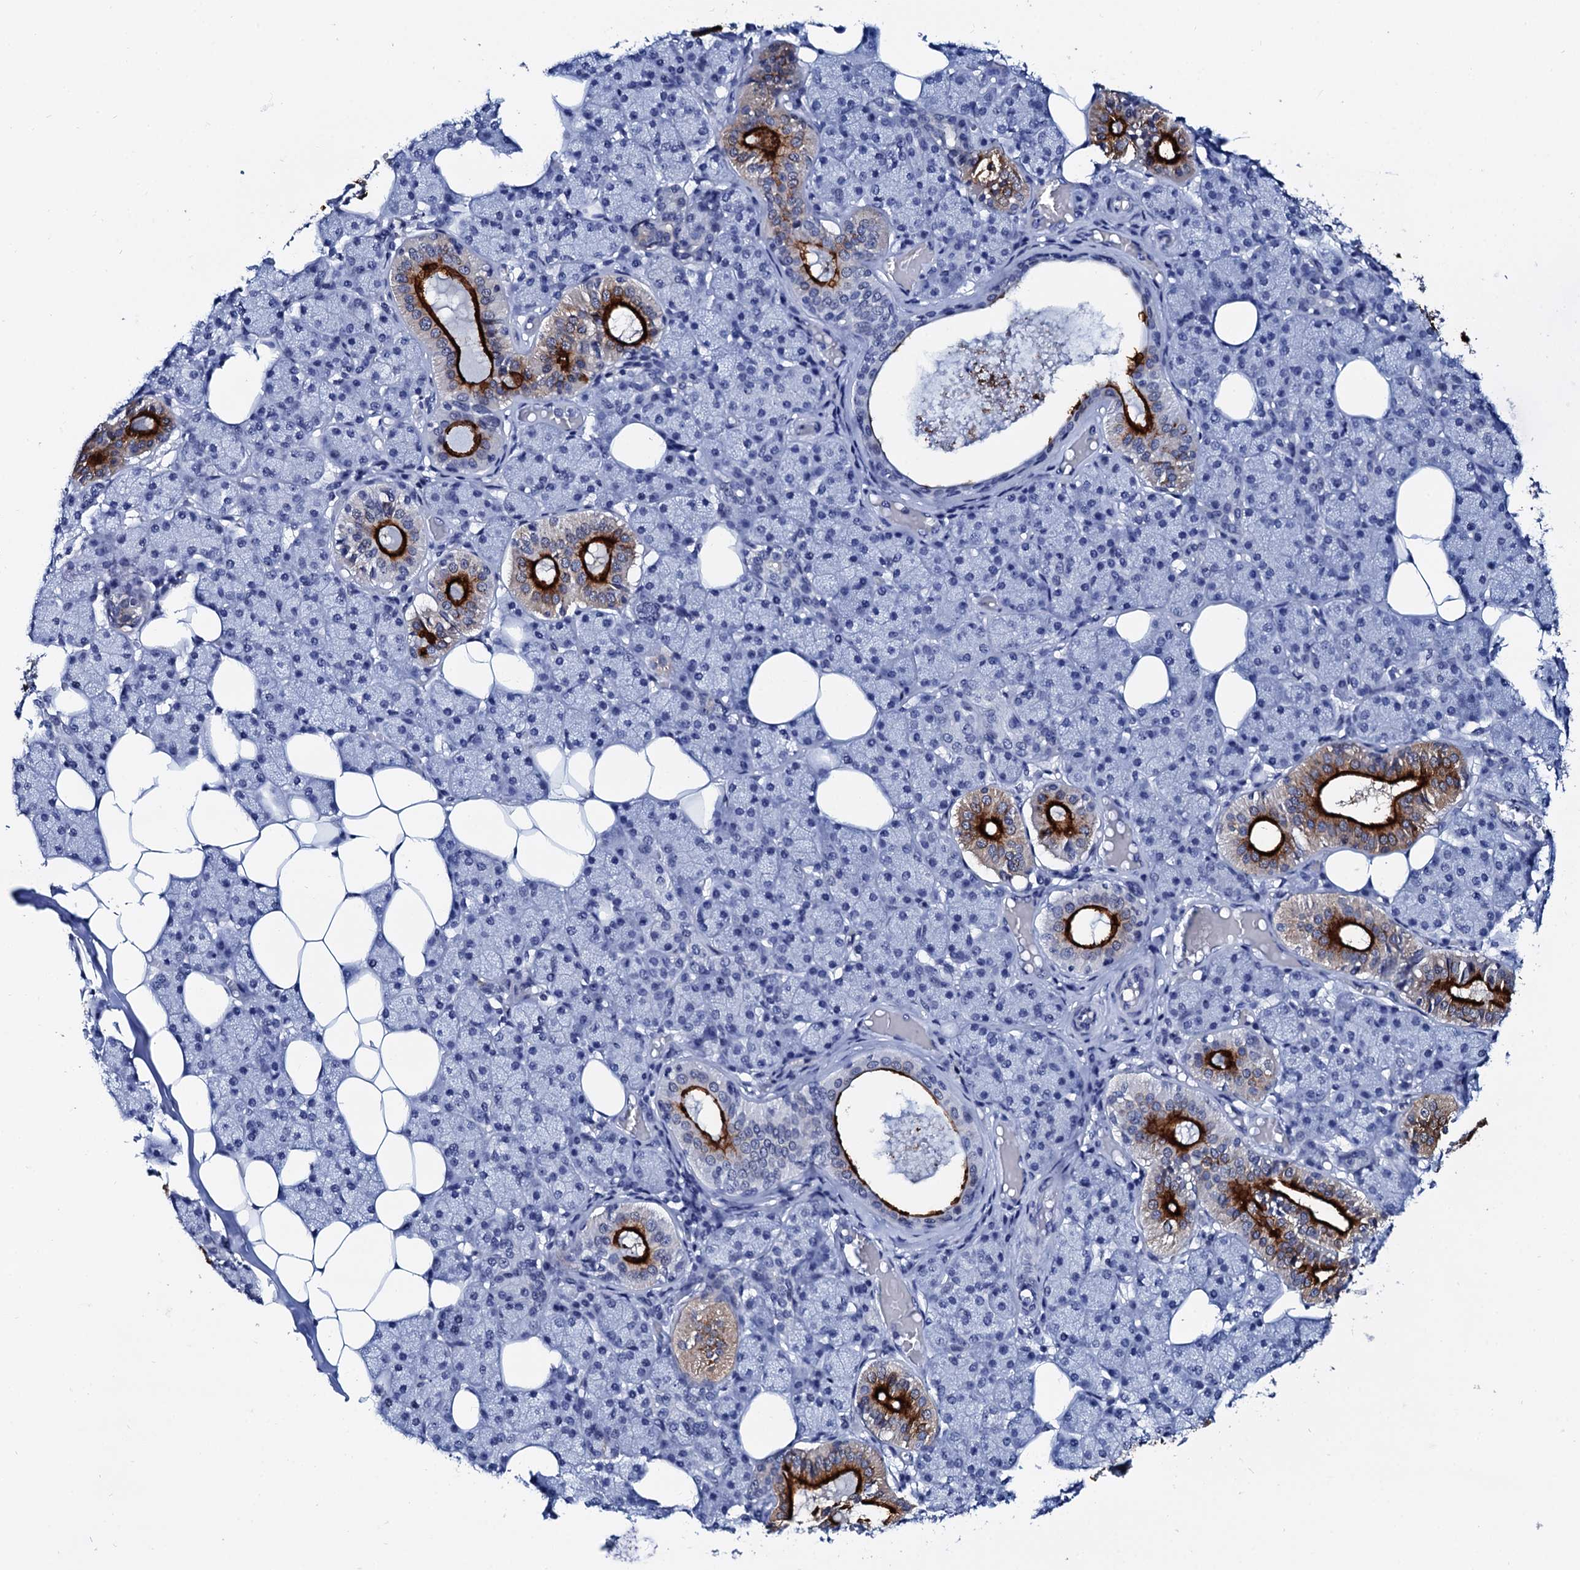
{"staining": {"intensity": "strong", "quantity": "<25%", "location": "cytoplasmic/membranous"}, "tissue": "salivary gland", "cell_type": "Glandular cells", "image_type": "normal", "snomed": [{"axis": "morphology", "description": "Normal tissue, NOS"}, {"axis": "topography", "description": "Salivary gland"}], "caption": "Salivary gland stained with immunohistochemistry exhibits strong cytoplasmic/membranous expression in approximately <25% of glandular cells. The protein is stained brown, and the nuclei are stained in blue (DAB IHC with brightfield microscopy, high magnification).", "gene": "SPATA19", "patient": {"sex": "female", "age": 33}}